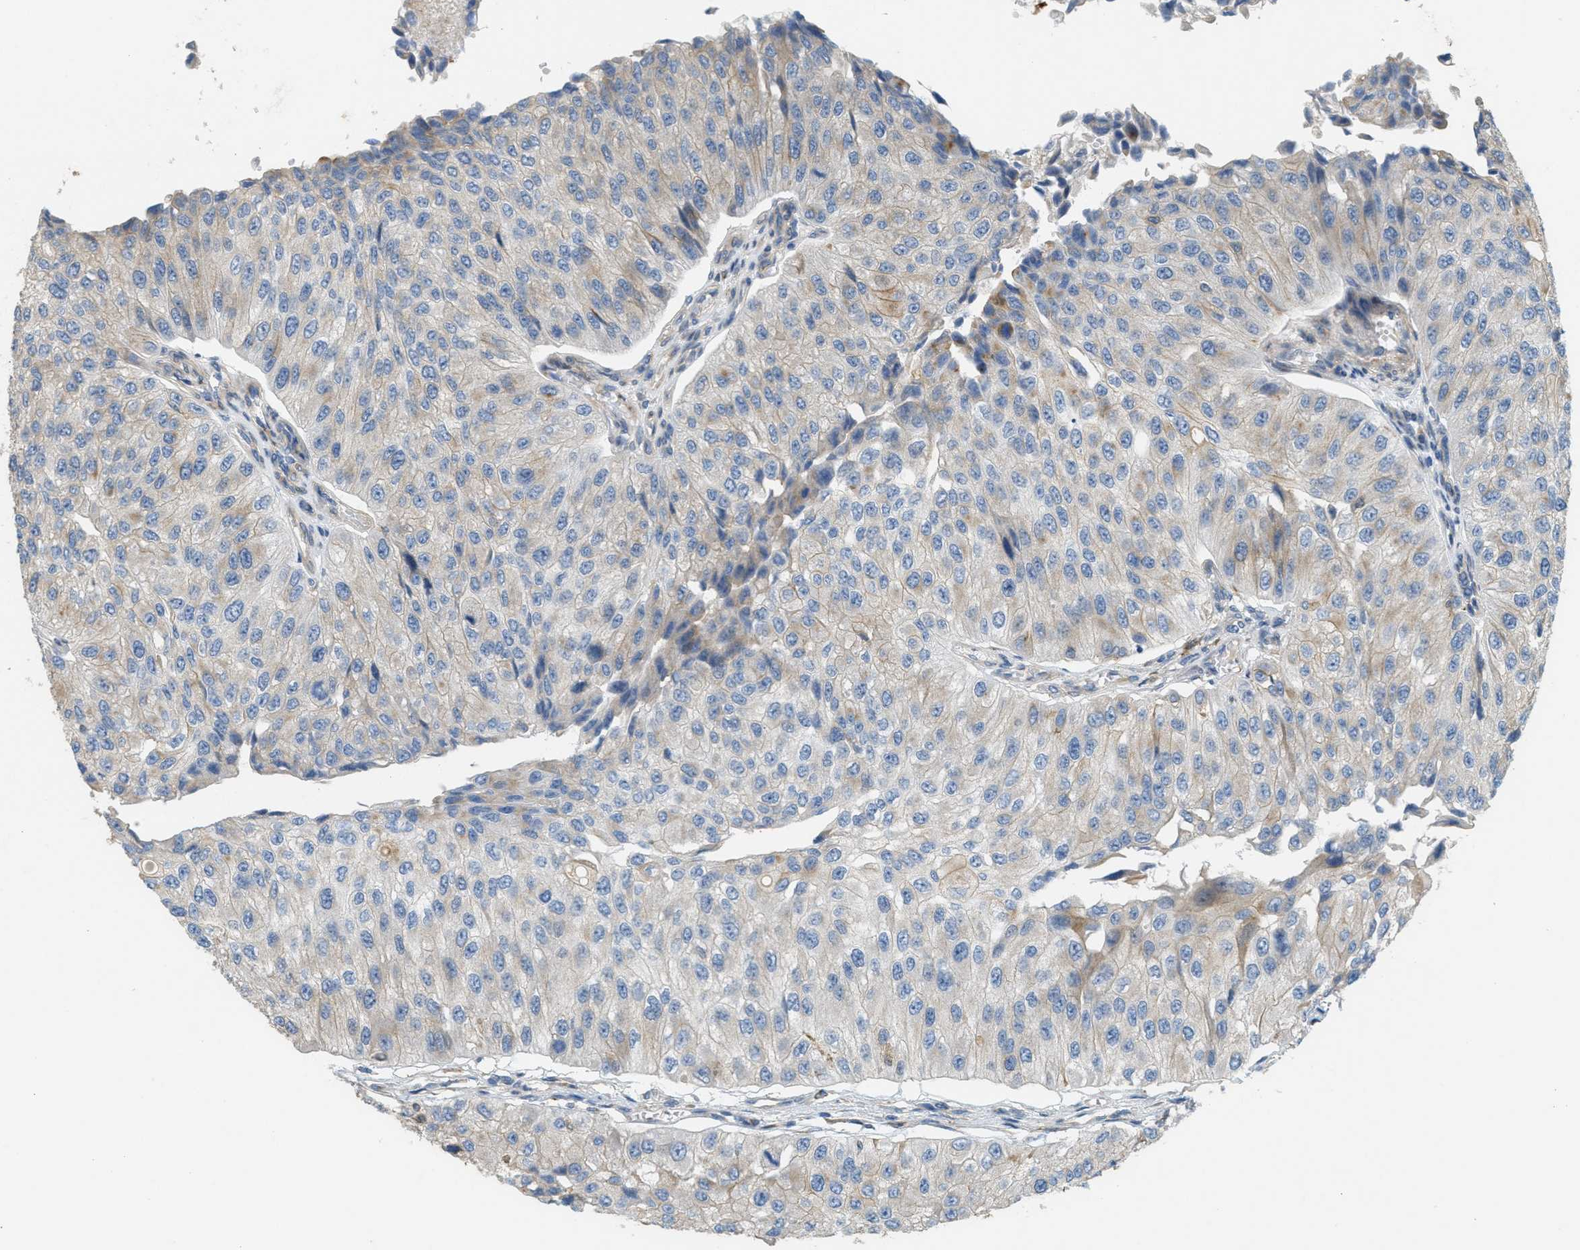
{"staining": {"intensity": "weak", "quantity": "<25%", "location": "cytoplasmic/membranous"}, "tissue": "urothelial cancer", "cell_type": "Tumor cells", "image_type": "cancer", "snomed": [{"axis": "morphology", "description": "Urothelial carcinoma, High grade"}, {"axis": "topography", "description": "Kidney"}, {"axis": "topography", "description": "Urinary bladder"}], "caption": "The micrograph exhibits no significant staining in tumor cells of high-grade urothelial carcinoma.", "gene": "ADCY5", "patient": {"sex": "male", "age": 77}}